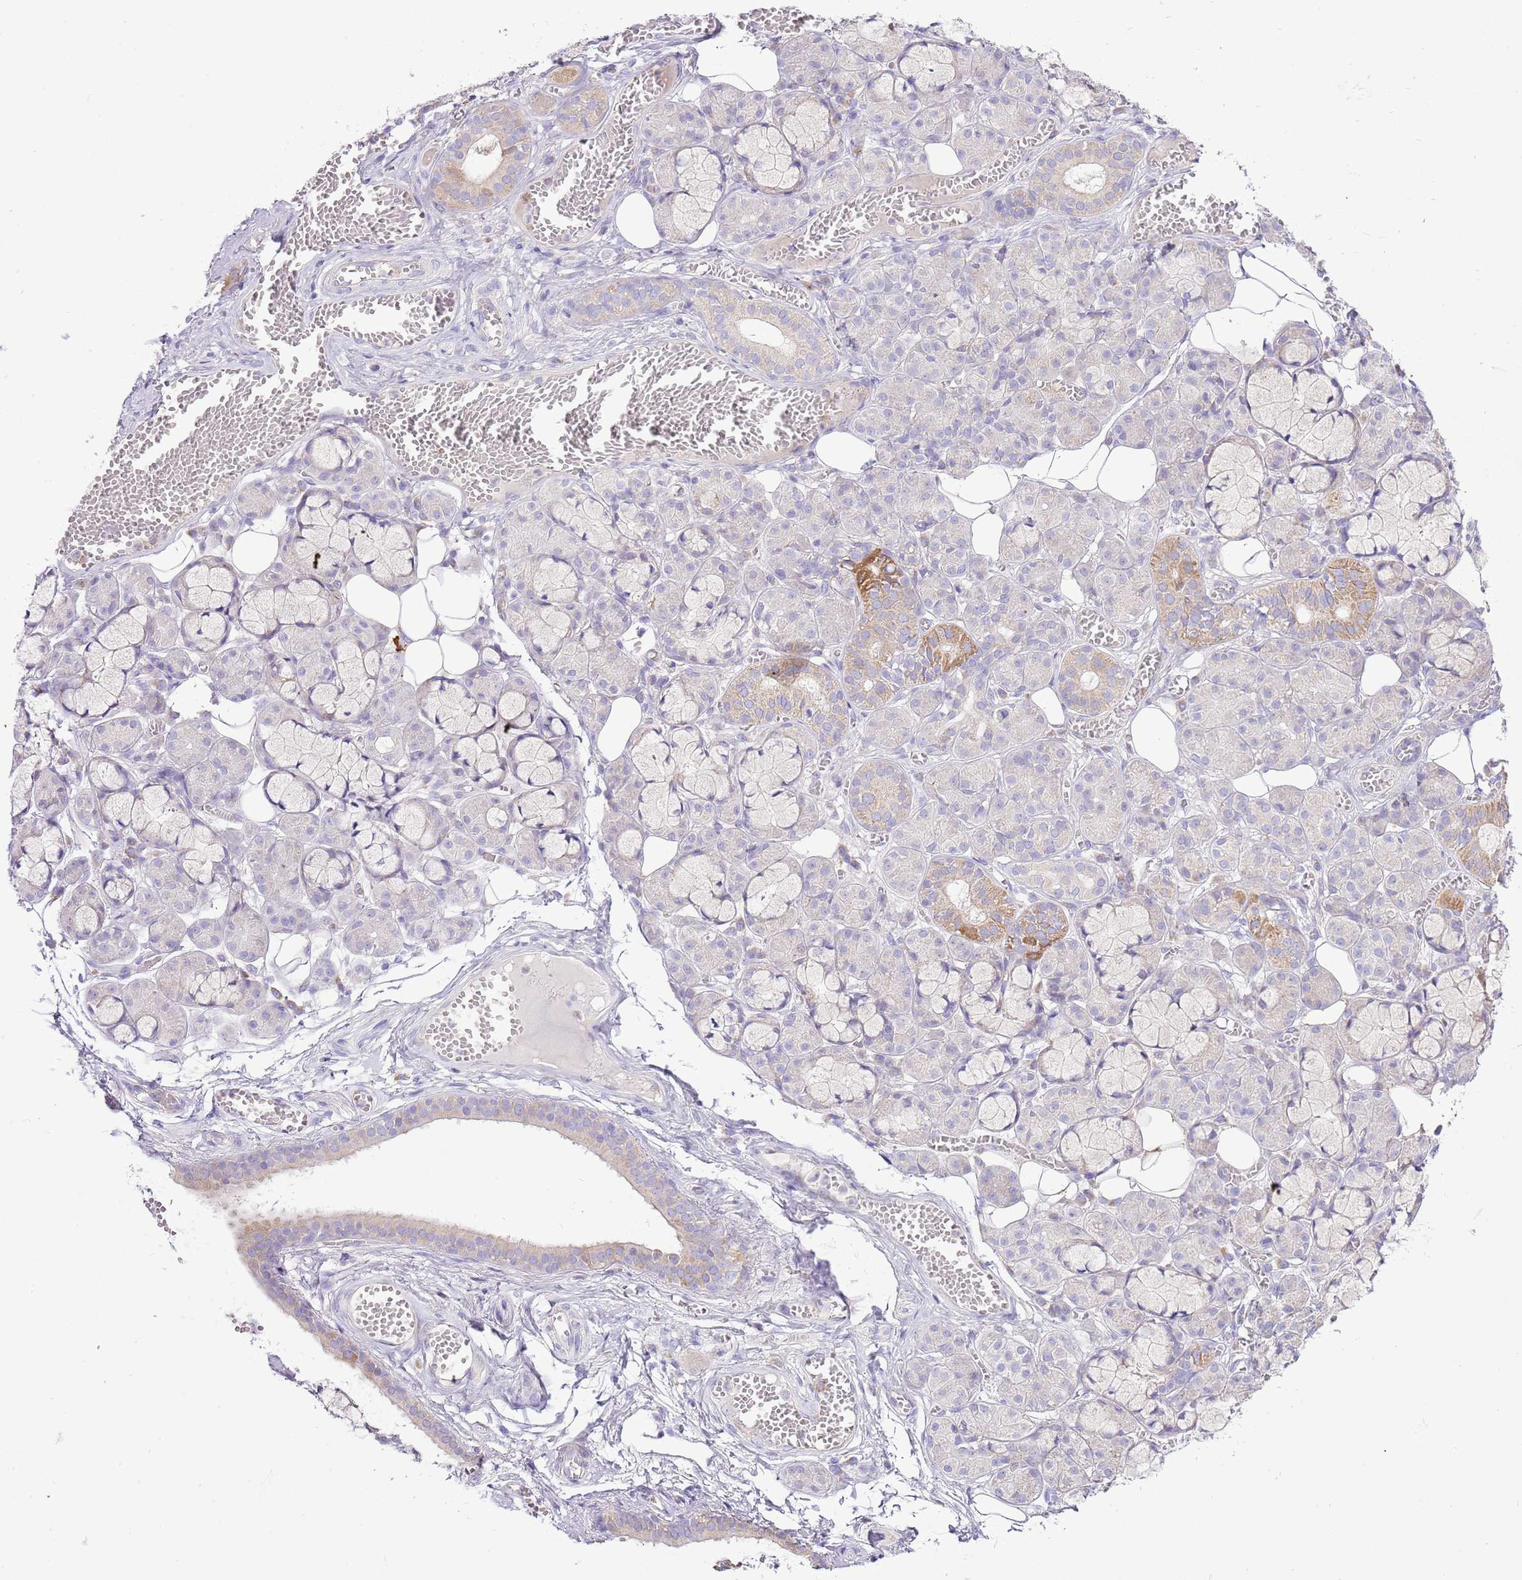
{"staining": {"intensity": "moderate", "quantity": "<25%", "location": "cytoplasmic/membranous"}, "tissue": "salivary gland", "cell_type": "Glandular cells", "image_type": "normal", "snomed": [{"axis": "morphology", "description": "Normal tissue, NOS"}, {"axis": "topography", "description": "Salivary gland"}], "caption": "IHC micrograph of normal human salivary gland stained for a protein (brown), which reveals low levels of moderate cytoplasmic/membranous staining in approximately <25% of glandular cells.", "gene": "OAZ2", "patient": {"sex": "male", "age": 63}}